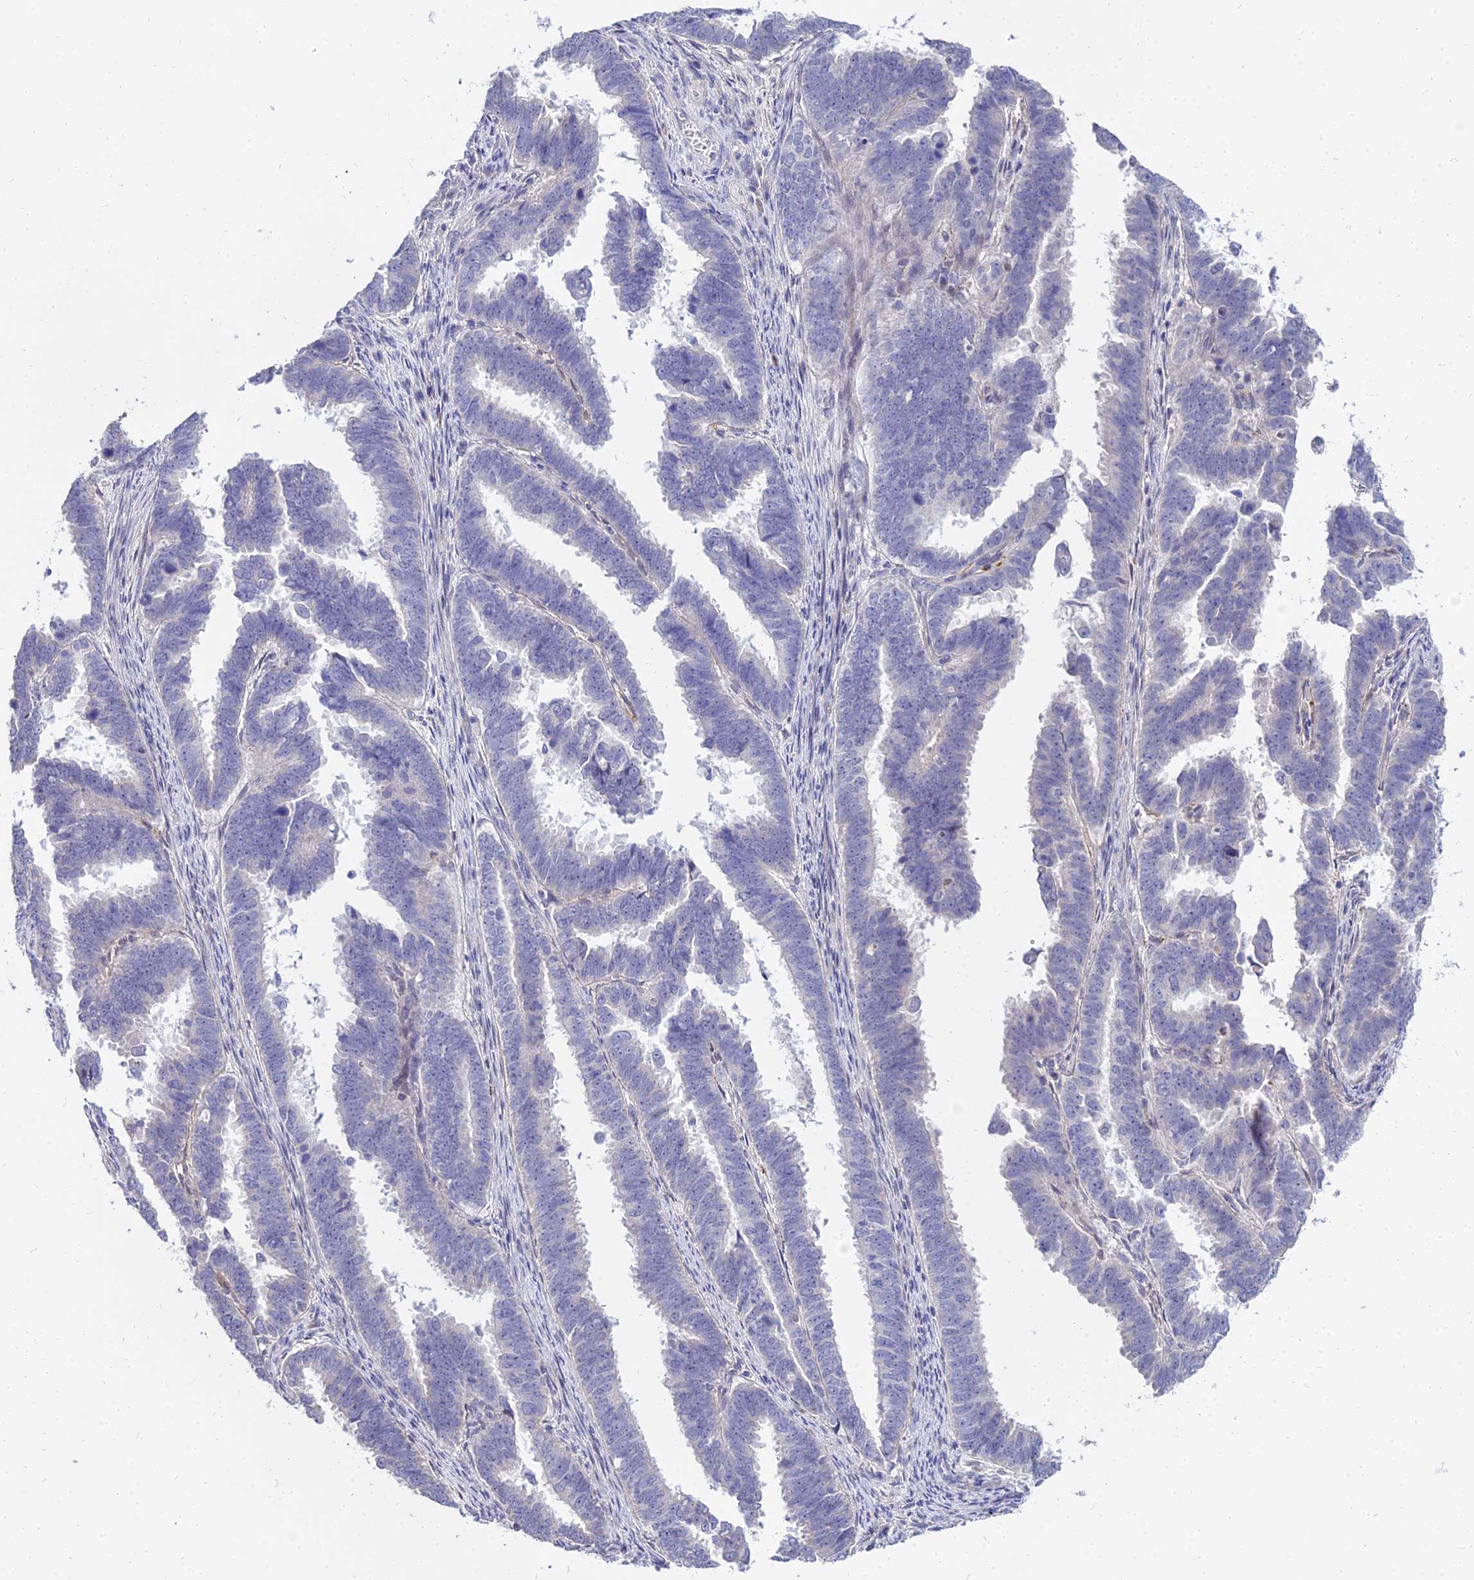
{"staining": {"intensity": "negative", "quantity": "none", "location": "none"}, "tissue": "endometrial cancer", "cell_type": "Tumor cells", "image_type": "cancer", "snomed": [{"axis": "morphology", "description": "Adenocarcinoma, NOS"}, {"axis": "topography", "description": "Endometrium"}], "caption": "Tumor cells show no significant positivity in adenocarcinoma (endometrial). (DAB (3,3'-diaminobenzidine) IHC, high magnification).", "gene": "VWC2L", "patient": {"sex": "female", "age": 75}}